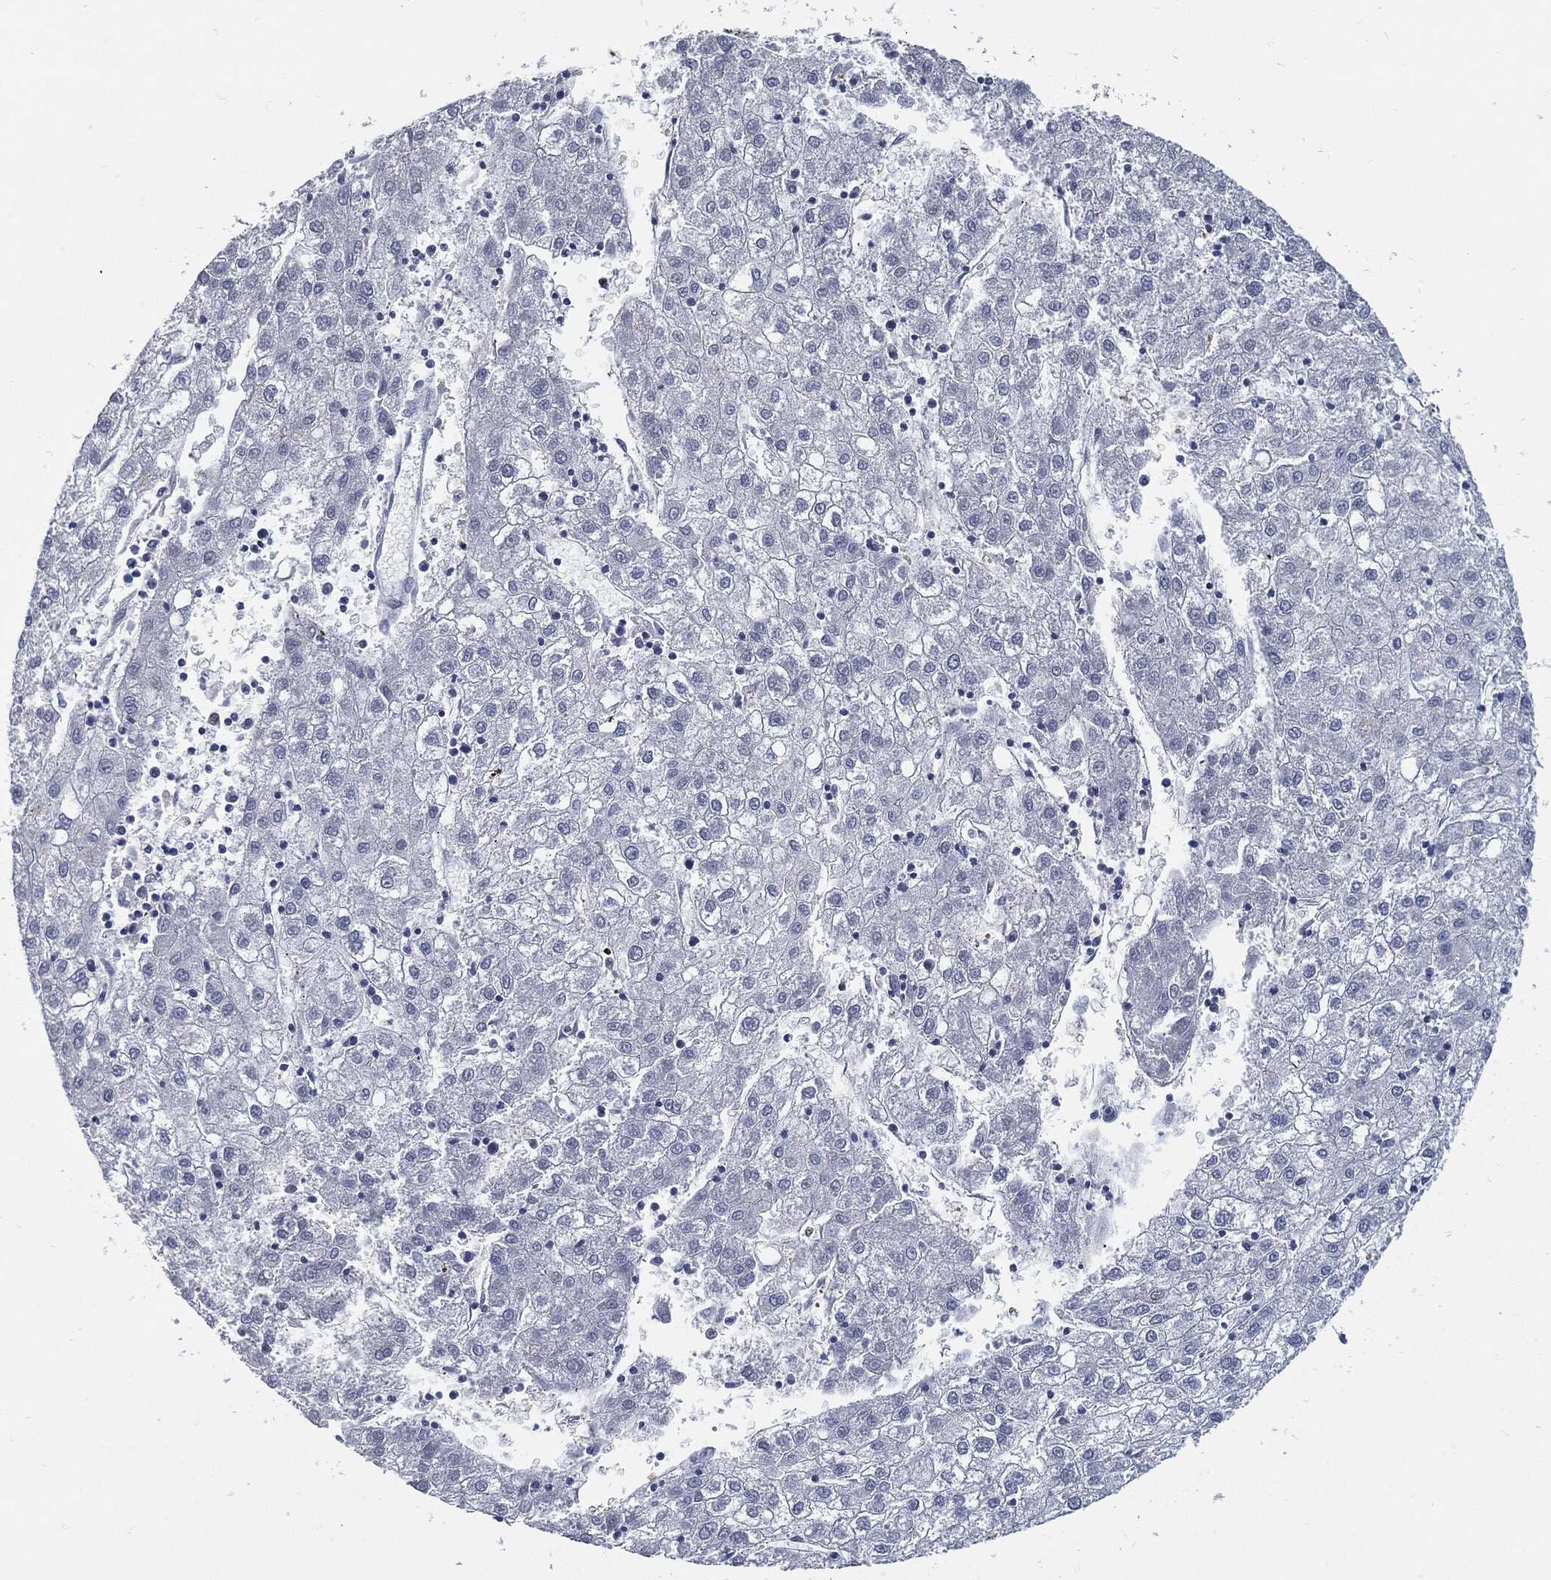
{"staining": {"intensity": "negative", "quantity": "none", "location": "none"}, "tissue": "liver cancer", "cell_type": "Tumor cells", "image_type": "cancer", "snomed": [{"axis": "morphology", "description": "Carcinoma, Hepatocellular, NOS"}, {"axis": "topography", "description": "Liver"}], "caption": "This is an immunohistochemistry image of liver hepatocellular carcinoma. There is no positivity in tumor cells.", "gene": "PROM1", "patient": {"sex": "male", "age": 72}}